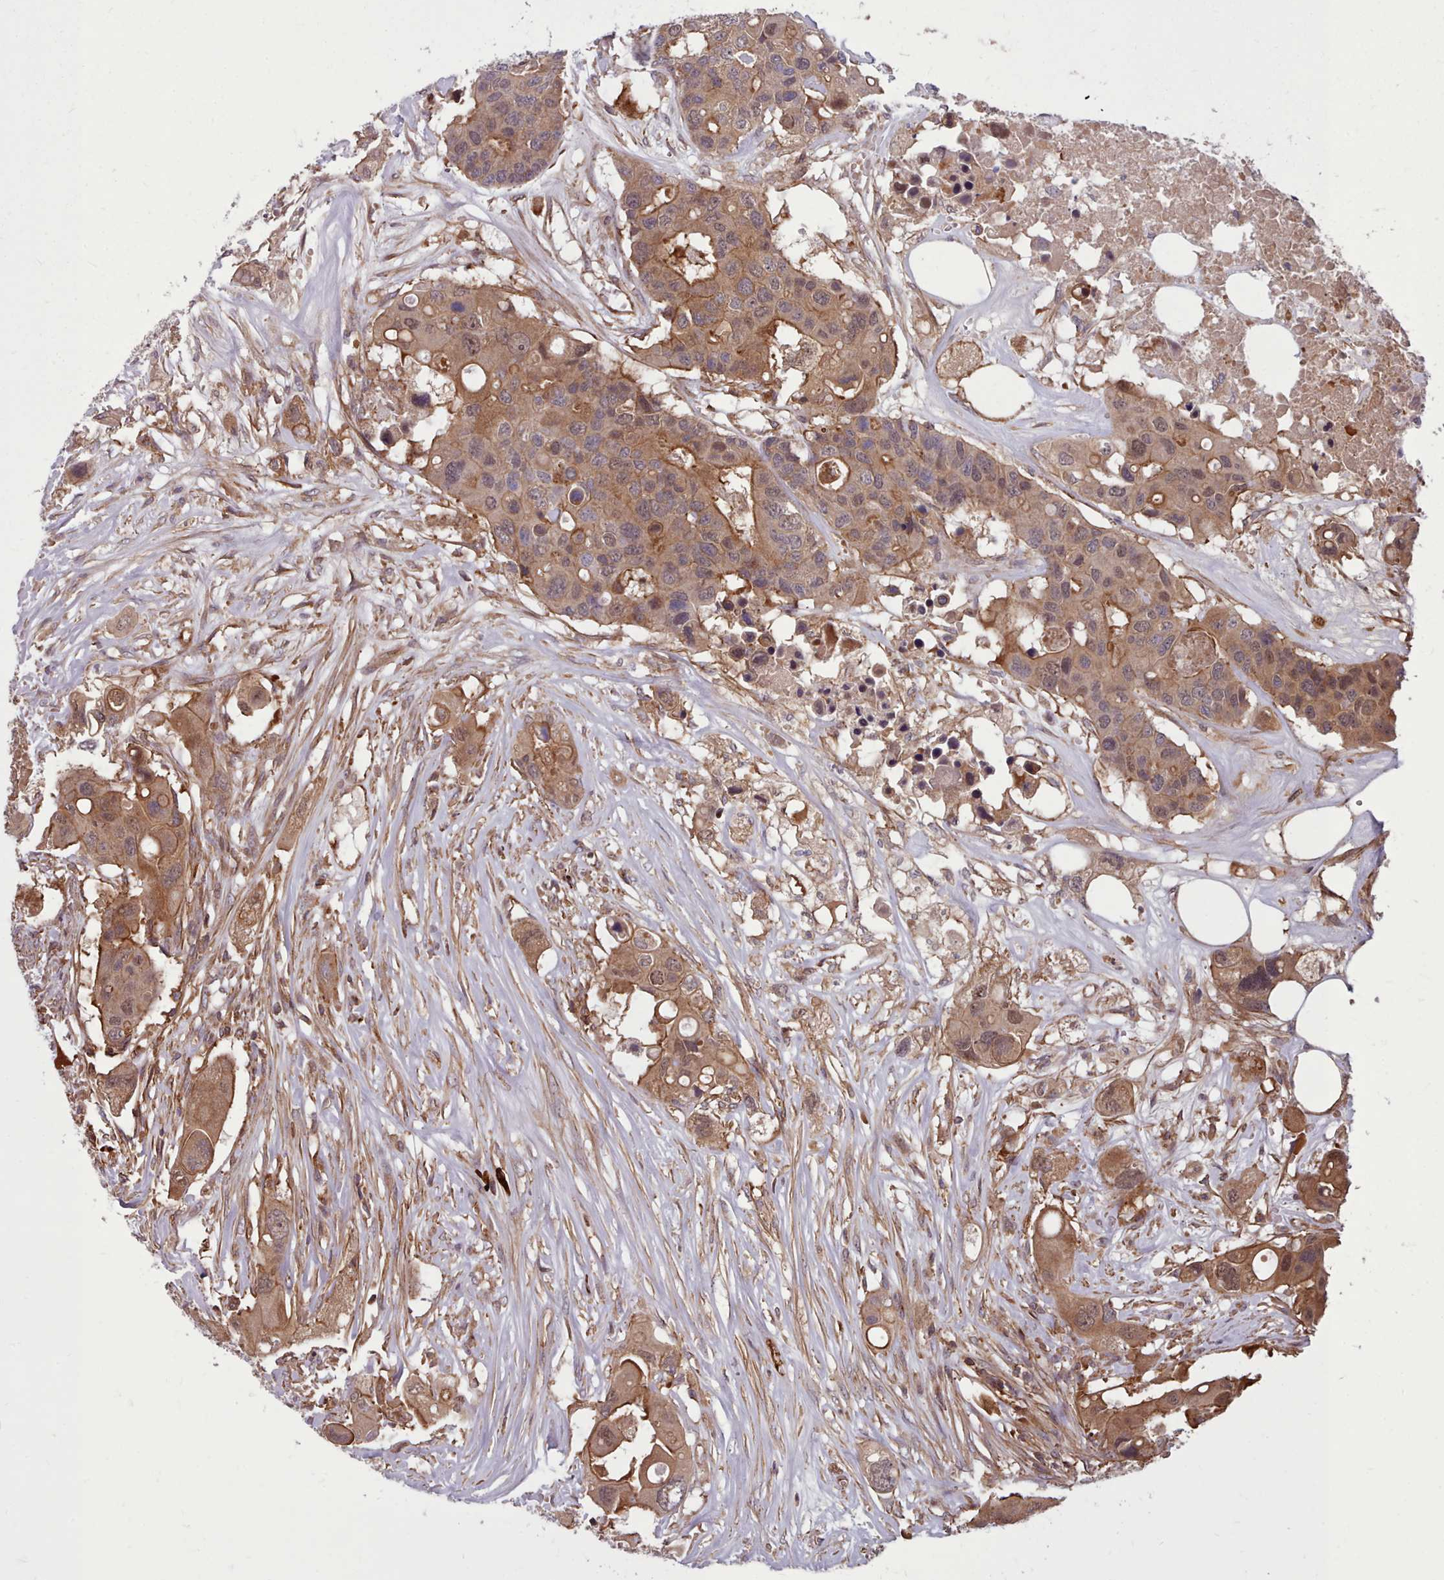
{"staining": {"intensity": "moderate", "quantity": ">75%", "location": "cytoplasmic/membranous"}, "tissue": "colorectal cancer", "cell_type": "Tumor cells", "image_type": "cancer", "snomed": [{"axis": "morphology", "description": "Adenocarcinoma, NOS"}, {"axis": "topography", "description": "Colon"}], "caption": "This micrograph displays colorectal cancer stained with immunohistochemistry to label a protein in brown. The cytoplasmic/membranous of tumor cells show moderate positivity for the protein. Nuclei are counter-stained blue.", "gene": "STUB1", "patient": {"sex": "male", "age": 77}}